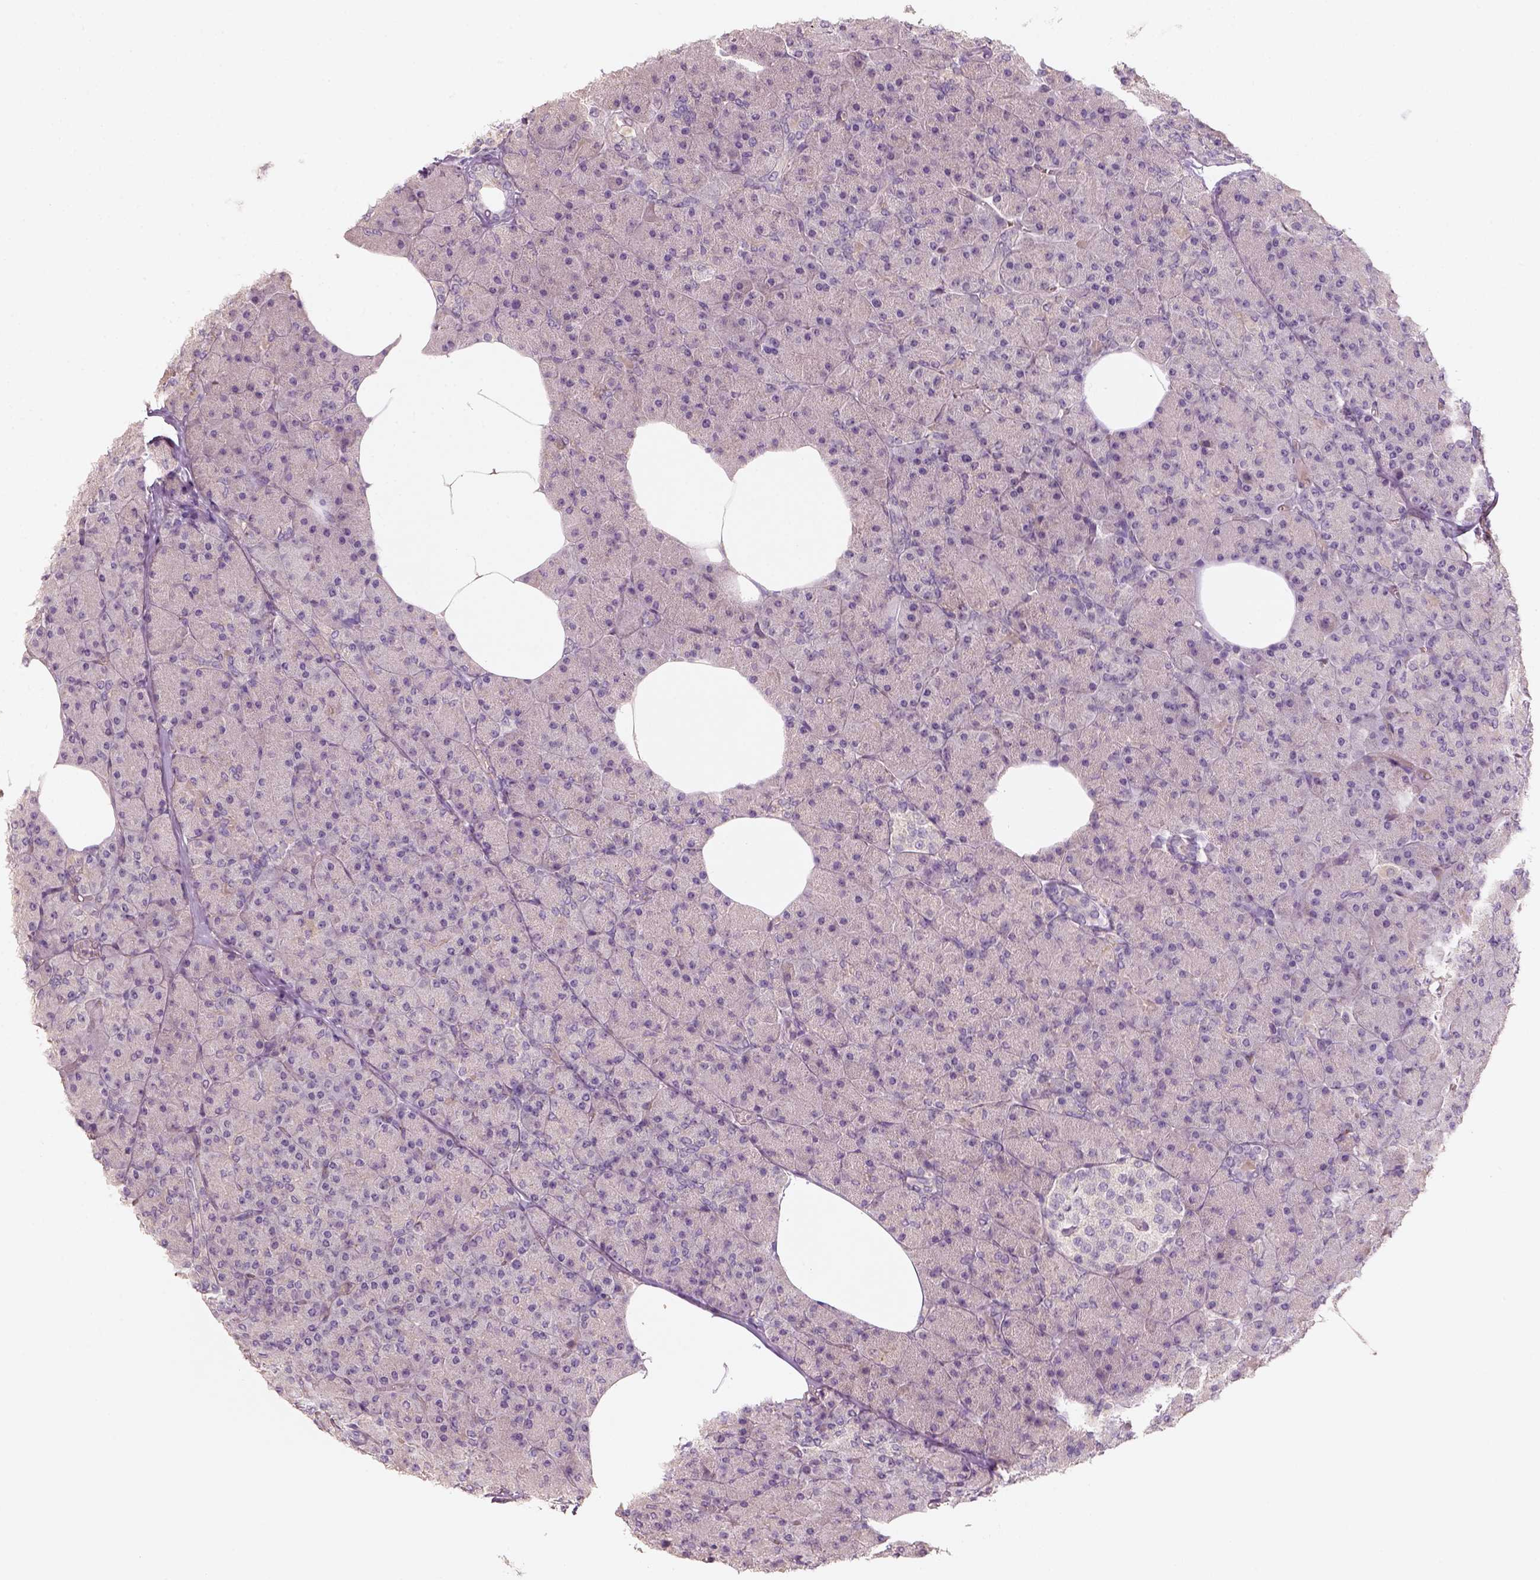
{"staining": {"intensity": "negative", "quantity": "none", "location": "none"}, "tissue": "pancreas", "cell_type": "Exocrine glandular cells", "image_type": "normal", "snomed": [{"axis": "morphology", "description": "Normal tissue, NOS"}, {"axis": "topography", "description": "Pancreas"}], "caption": "High power microscopy histopathology image of an immunohistochemistry image of unremarkable pancreas, revealing no significant positivity in exocrine glandular cells.", "gene": "AQP9", "patient": {"sex": "female", "age": 45}}